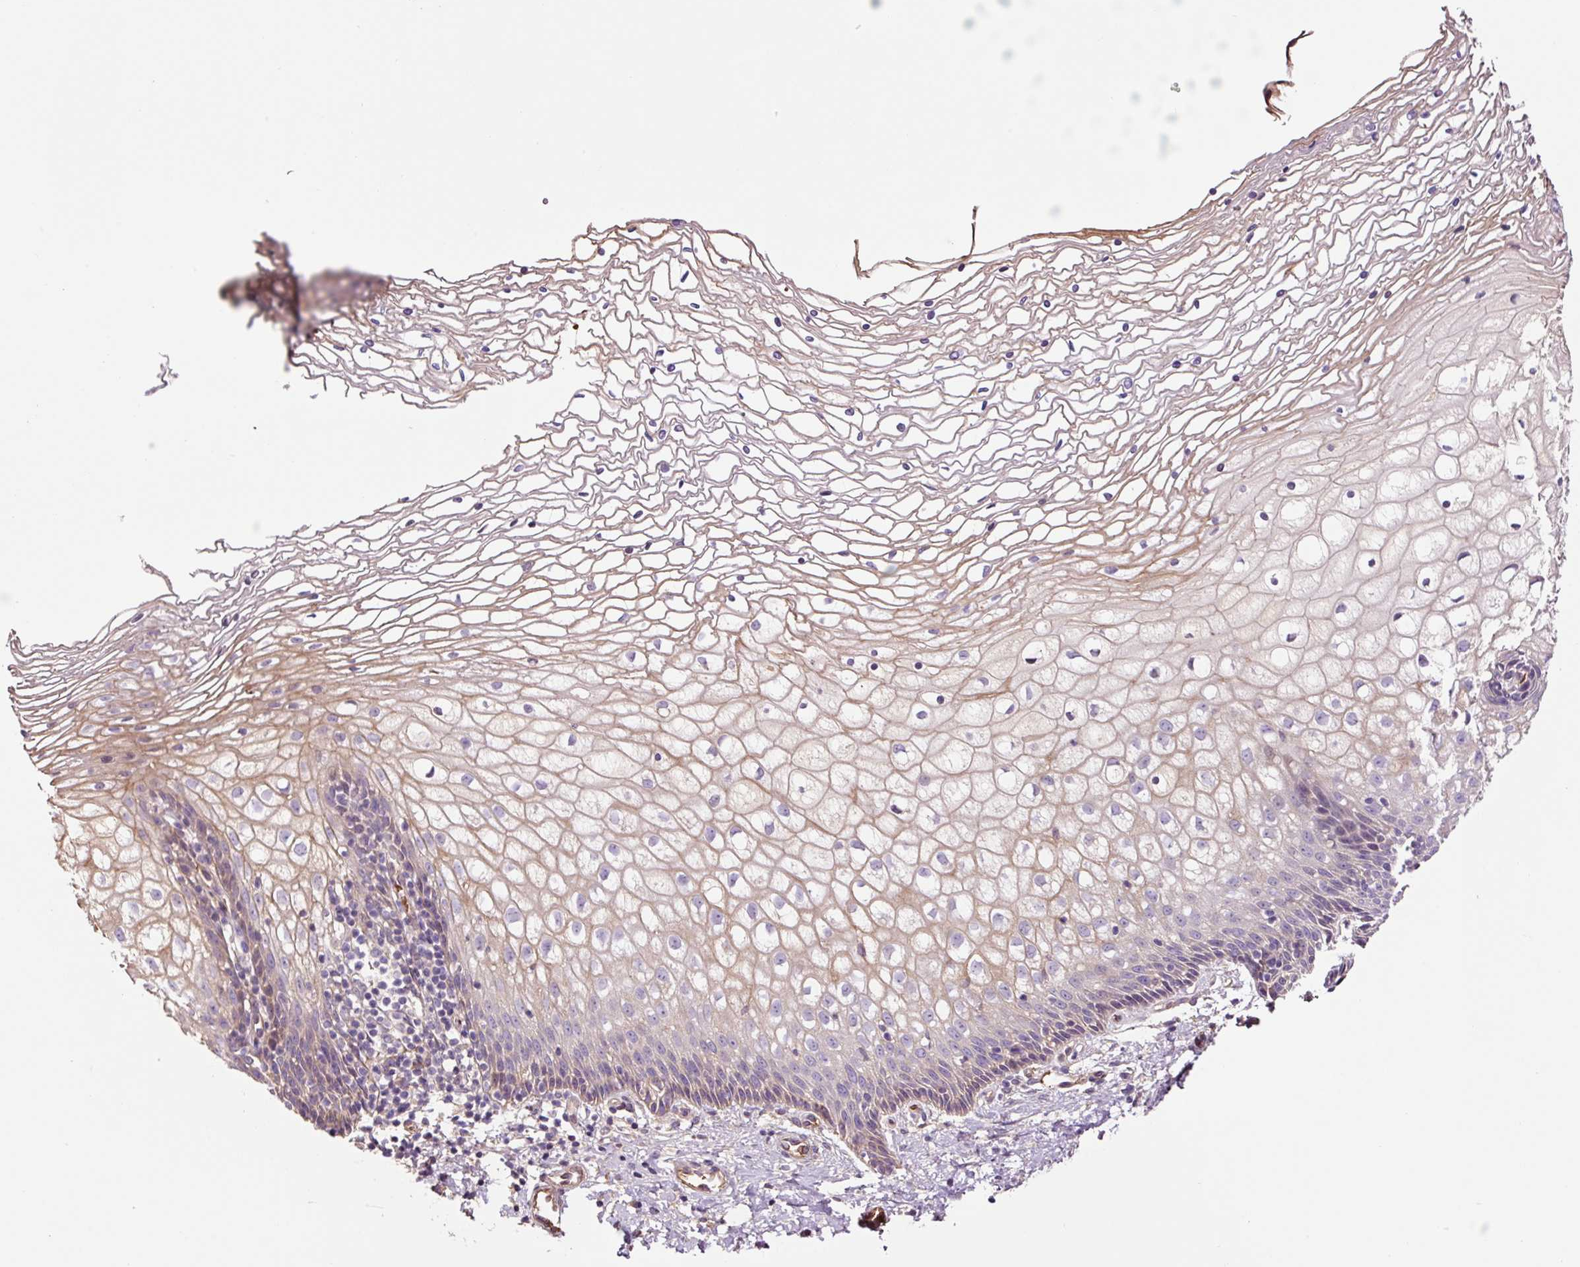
{"staining": {"intensity": "negative", "quantity": "none", "location": "none"}, "tissue": "cervix", "cell_type": "Glandular cells", "image_type": "normal", "snomed": [{"axis": "morphology", "description": "Normal tissue, NOS"}, {"axis": "topography", "description": "Cervix"}], "caption": "Human cervix stained for a protein using immunohistochemistry (IHC) demonstrates no expression in glandular cells.", "gene": "TMEM235", "patient": {"sex": "female", "age": 36}}